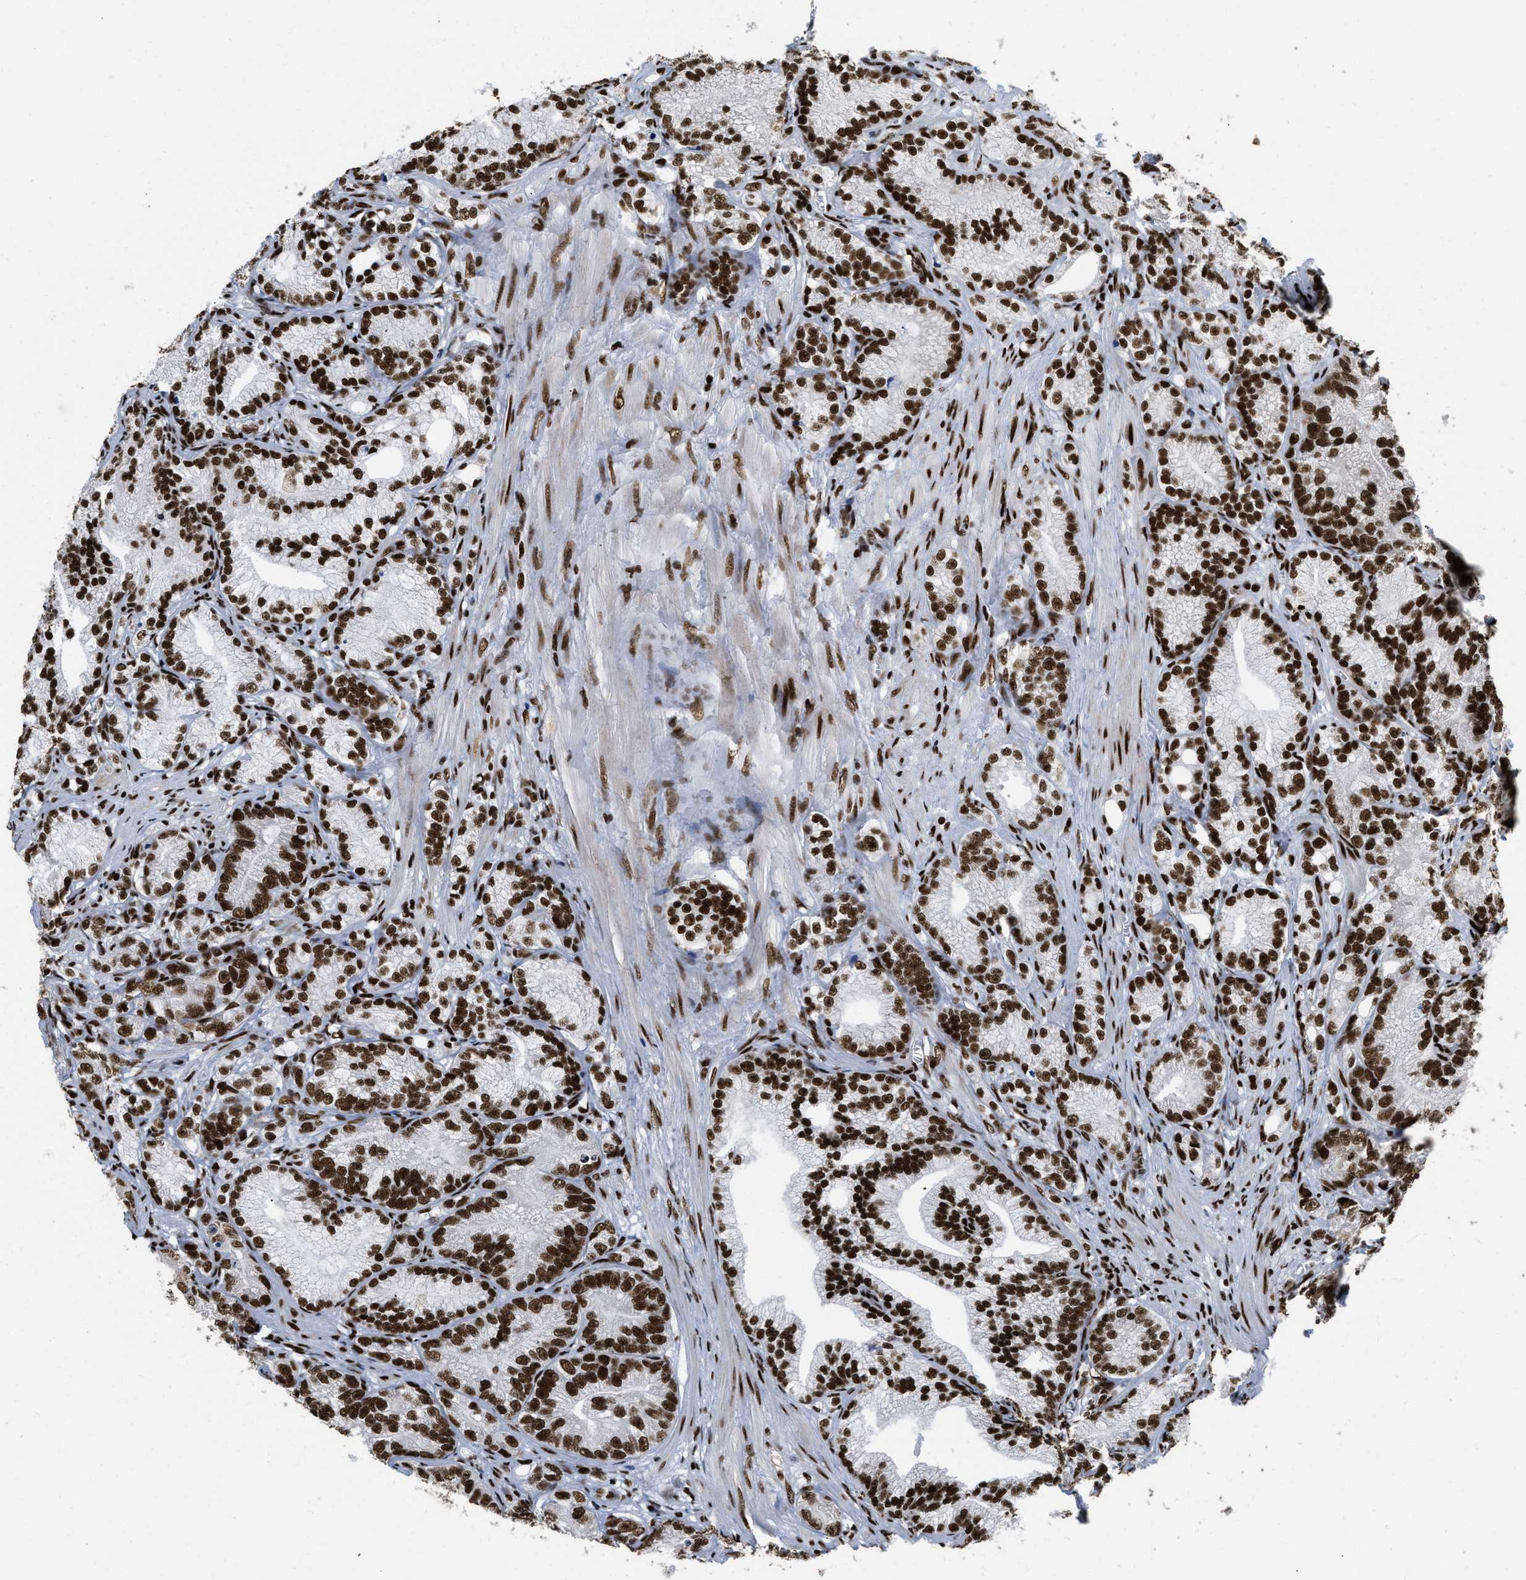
{"staining": {"intensity": "strong", "quantity": ">75%", "location": "nuclear"}, "tissue": "prostate cancer", "cell_type": "Tumor cells", "image_type": "cancer", "snomed": [{"axis": "morphology", "description": "Adenocarcinoma, Low grade"}, {"axis": "topography", "description": "Prostate"}], "caption": "Approximately >75% of tumor cells in human prostate cancer (adenocarcinoma (low-grade)) reveal strong nuclear protein expression as visualized by brown immunohistochemical staining.", "gene": "CREB1", "patient": {"sex": "male", "age": 89}}